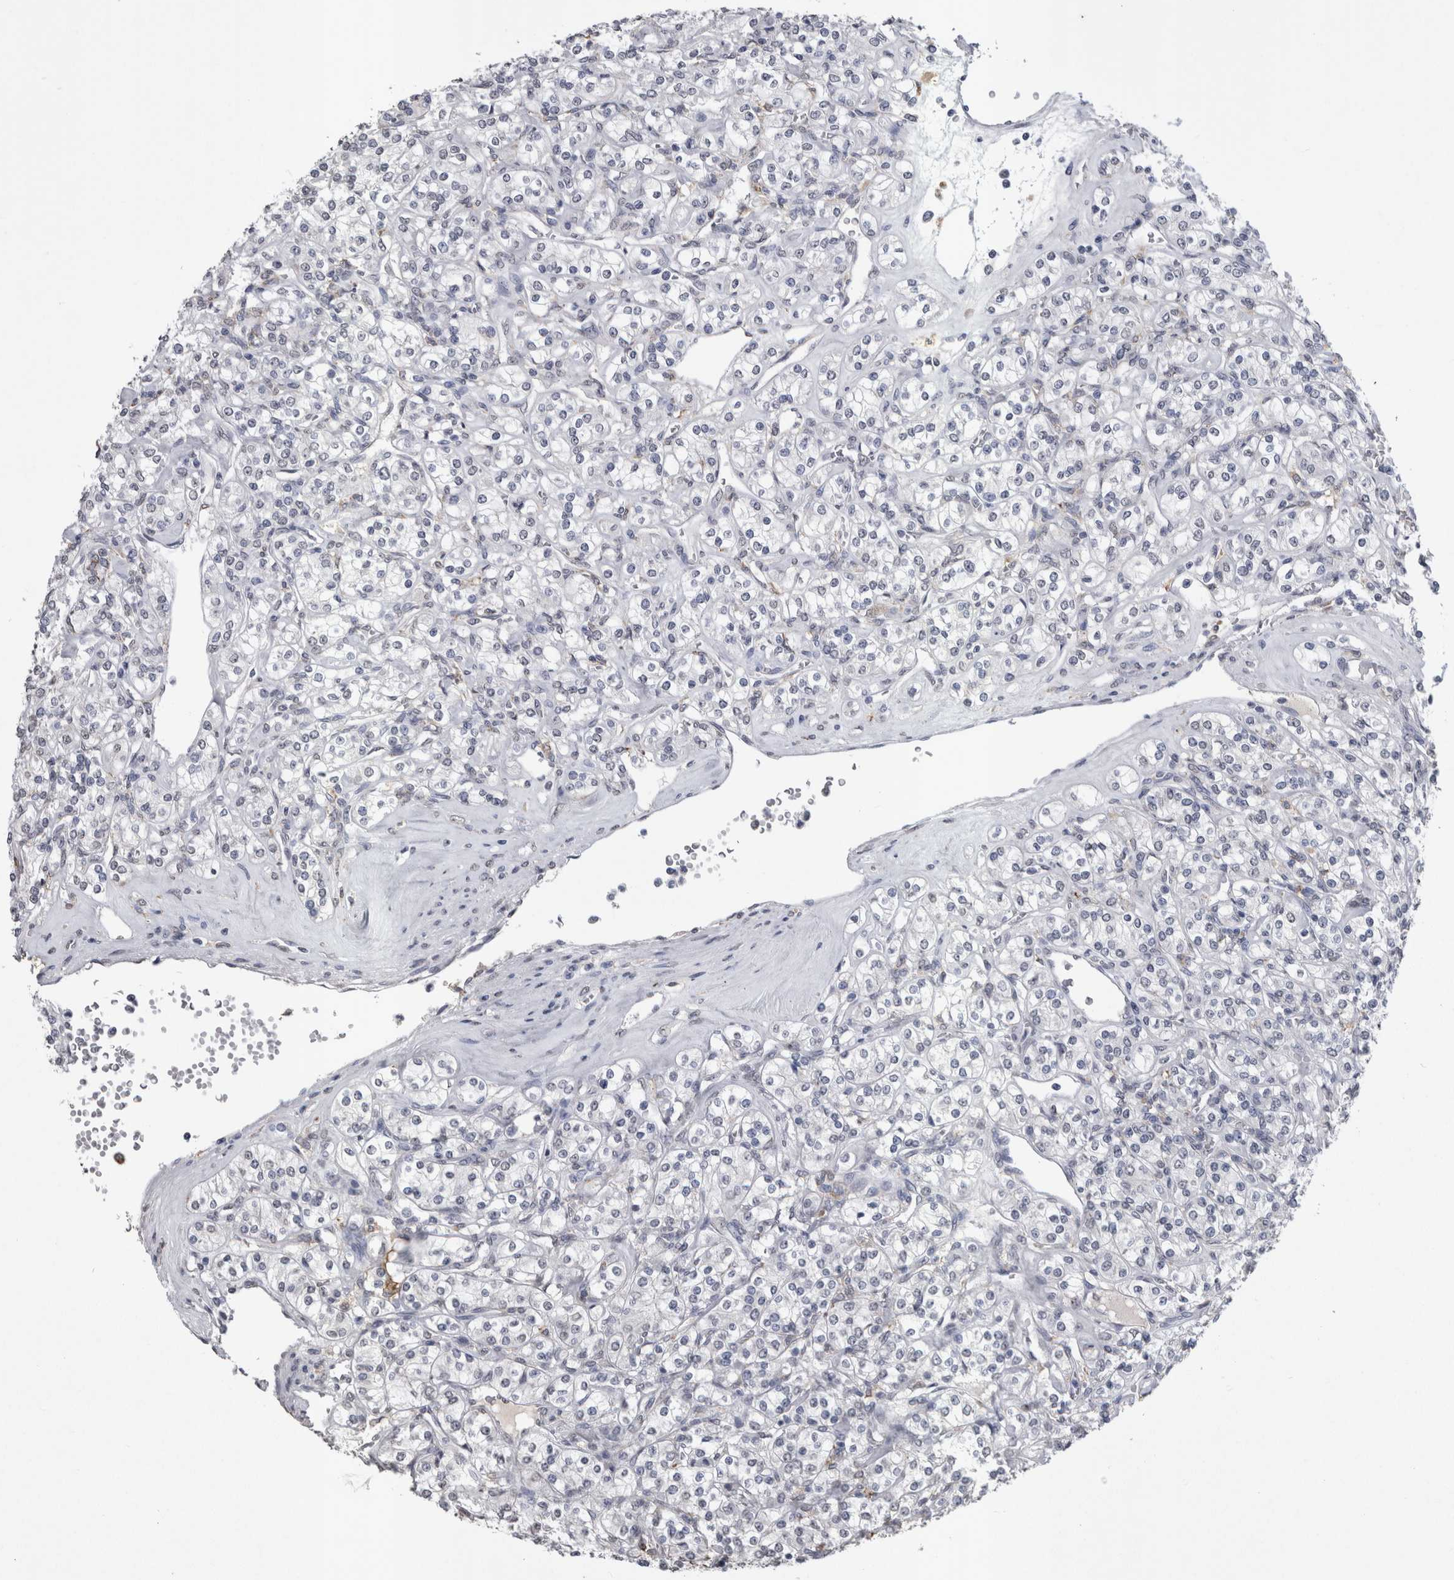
{"staining": {"intensity": "negative", "quantity": "none", "location": "none"}, "tissue": "renal cancer", "cell_type": "Tumor cells", "image_type": "cancer", "snomed": [{"axis": "morphology", "description": "Adenocarcinoma, NOS"}, {"axis": "topography", "description": "Kidney"}], "caption": "Tumor cells are negative for protein expression in human renal cancer (adenocarcinoma).", "gene": "PAX5", "patient": {"sex": "male", "age": 77}}